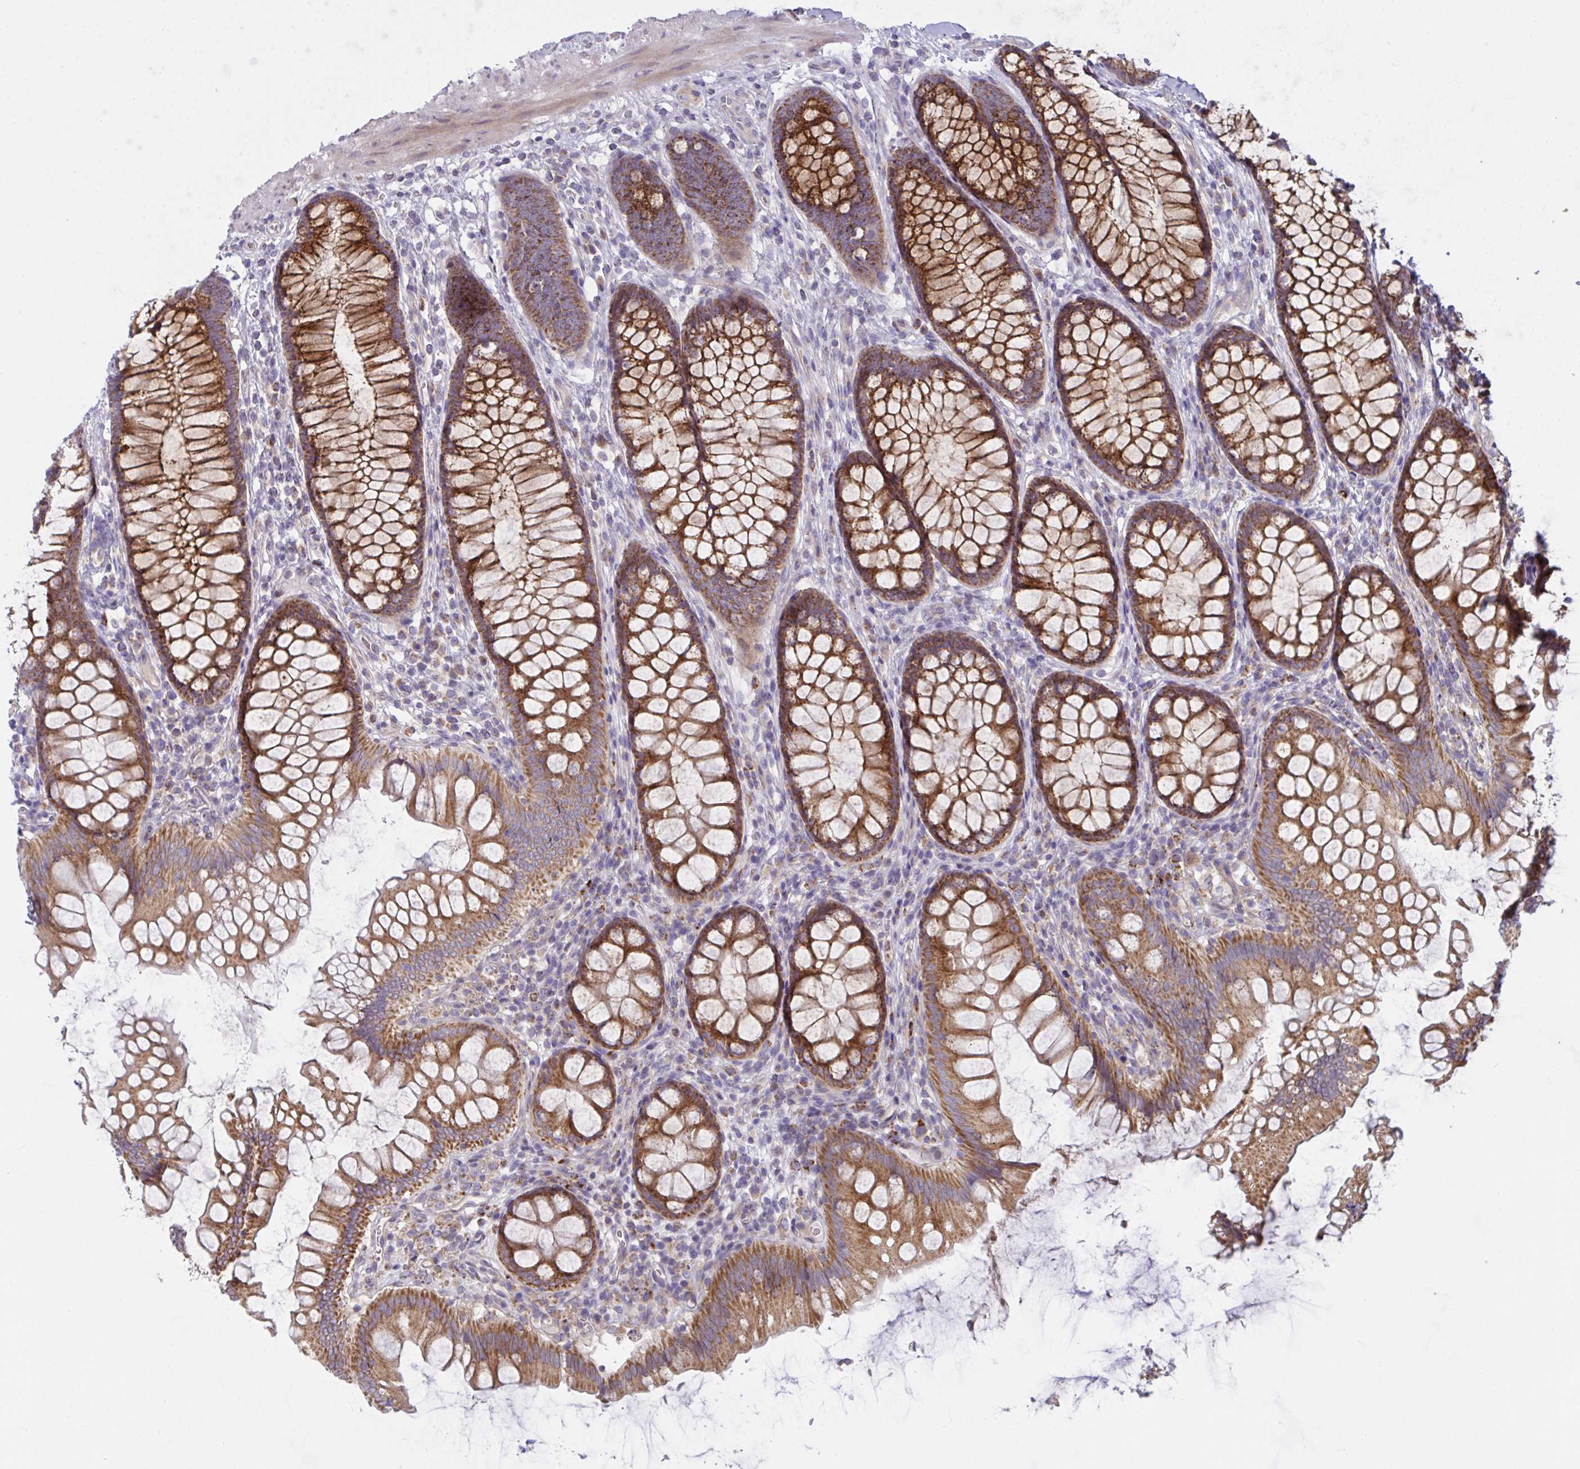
{"staining": {"intensity": "negative", "quantity": "none", "location": "none"}, "tissue": "colon", "cell_type": "Endothelial cells", "image_type": "normal", "snomed": [{"axis": "morphology", "description": "Normal tissue, NOS"}, {"axis": "morphology", "description": "Adenoma, NOS"}, {"axis": "topography", "description": "Soft tissue"}, {"axis": "topography", "description": "Colon"}], "caption": "A high-resolution image shows immunohistochemistry (IHC) staining of unremarkable colon, which shows no significant positivity in endothelial cells.", "gene": "MRPS2", "patient": {"sex": "male", "age": 47}}